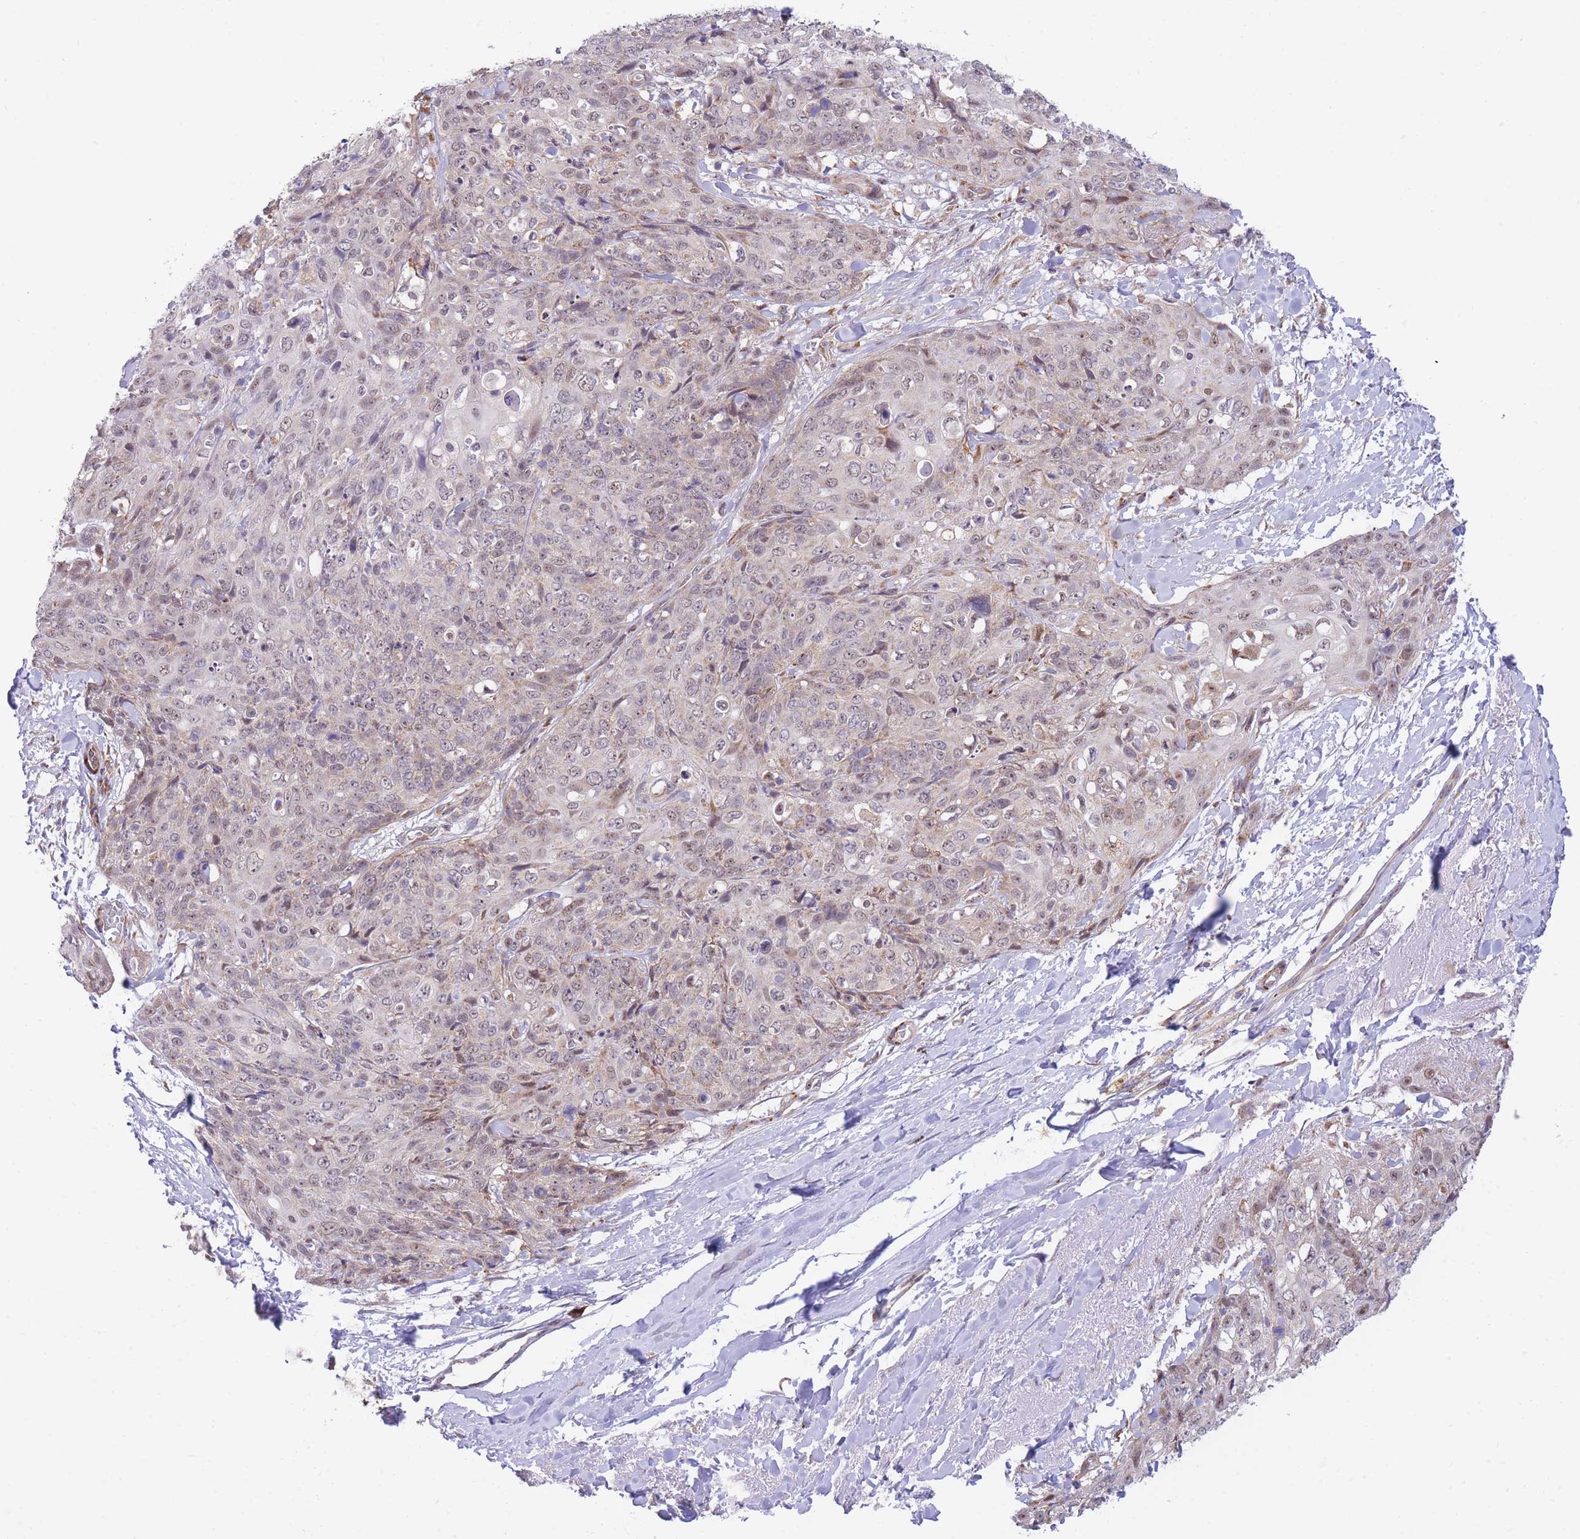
{"staining": {"intensity": "weak", "quantity": "<25%", "location": "nuclear"}, "tissue": "skin cancer", "cell_type": "Tumor cells", "image_type": "cancer", "snomed": [{"axis": "morphology", "description": "Squamous cell carcinoma, NOS"}, {"axis": "topography", "description": "Skin"}, {"axis": "topography", "description": "Vulva"}], "caption": "This is an immunohistochemistry (IHC) photomicrograph of human squamous cell carcinoma (skin). There is no staining in tumor cells.", "gene": "EXOSC8", "patient": {"sex": "female", "age": 85}}